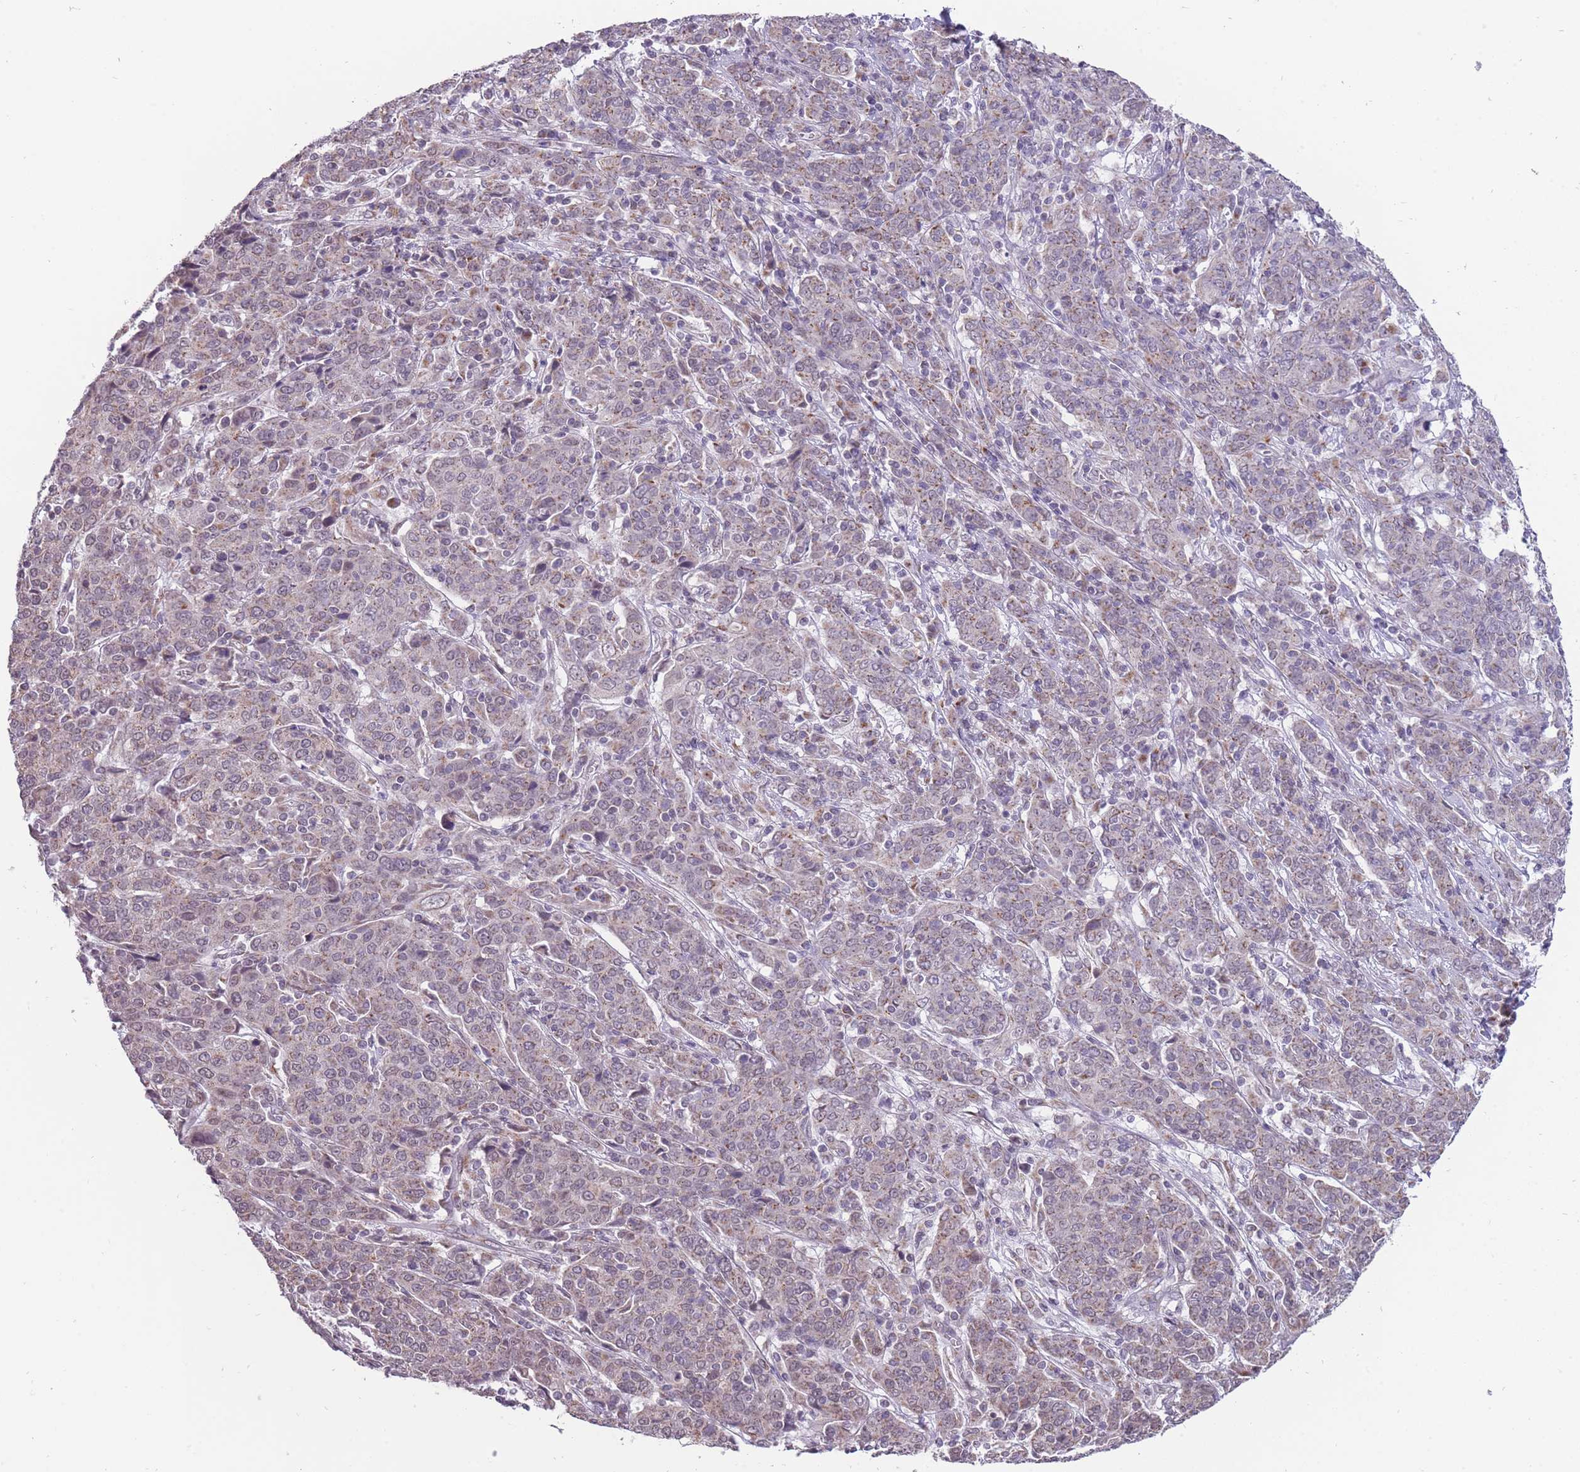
{"staining": {"intensity": "weak", "quantity": "<25%", "location": "cytoplasmic/membranous"}, "tissue": "cervical cancer", "cell_type": "Tumor cells", "image_type": "cancer", "snomed": [{"axis": "morphology", "description": "Squamous cell carcinoma, NOS"}, {"axis": "topography", "description": "Cervix"}], "caption": "High magnification brightfield microscopy of cervical squamous cell carcinoma stained with DAB (brown) and counterstained with hematoxylin (blue): tumor cells show no significant expression.", "gene": "NELL1", "patient": {"sex": "female", "age": 67}}